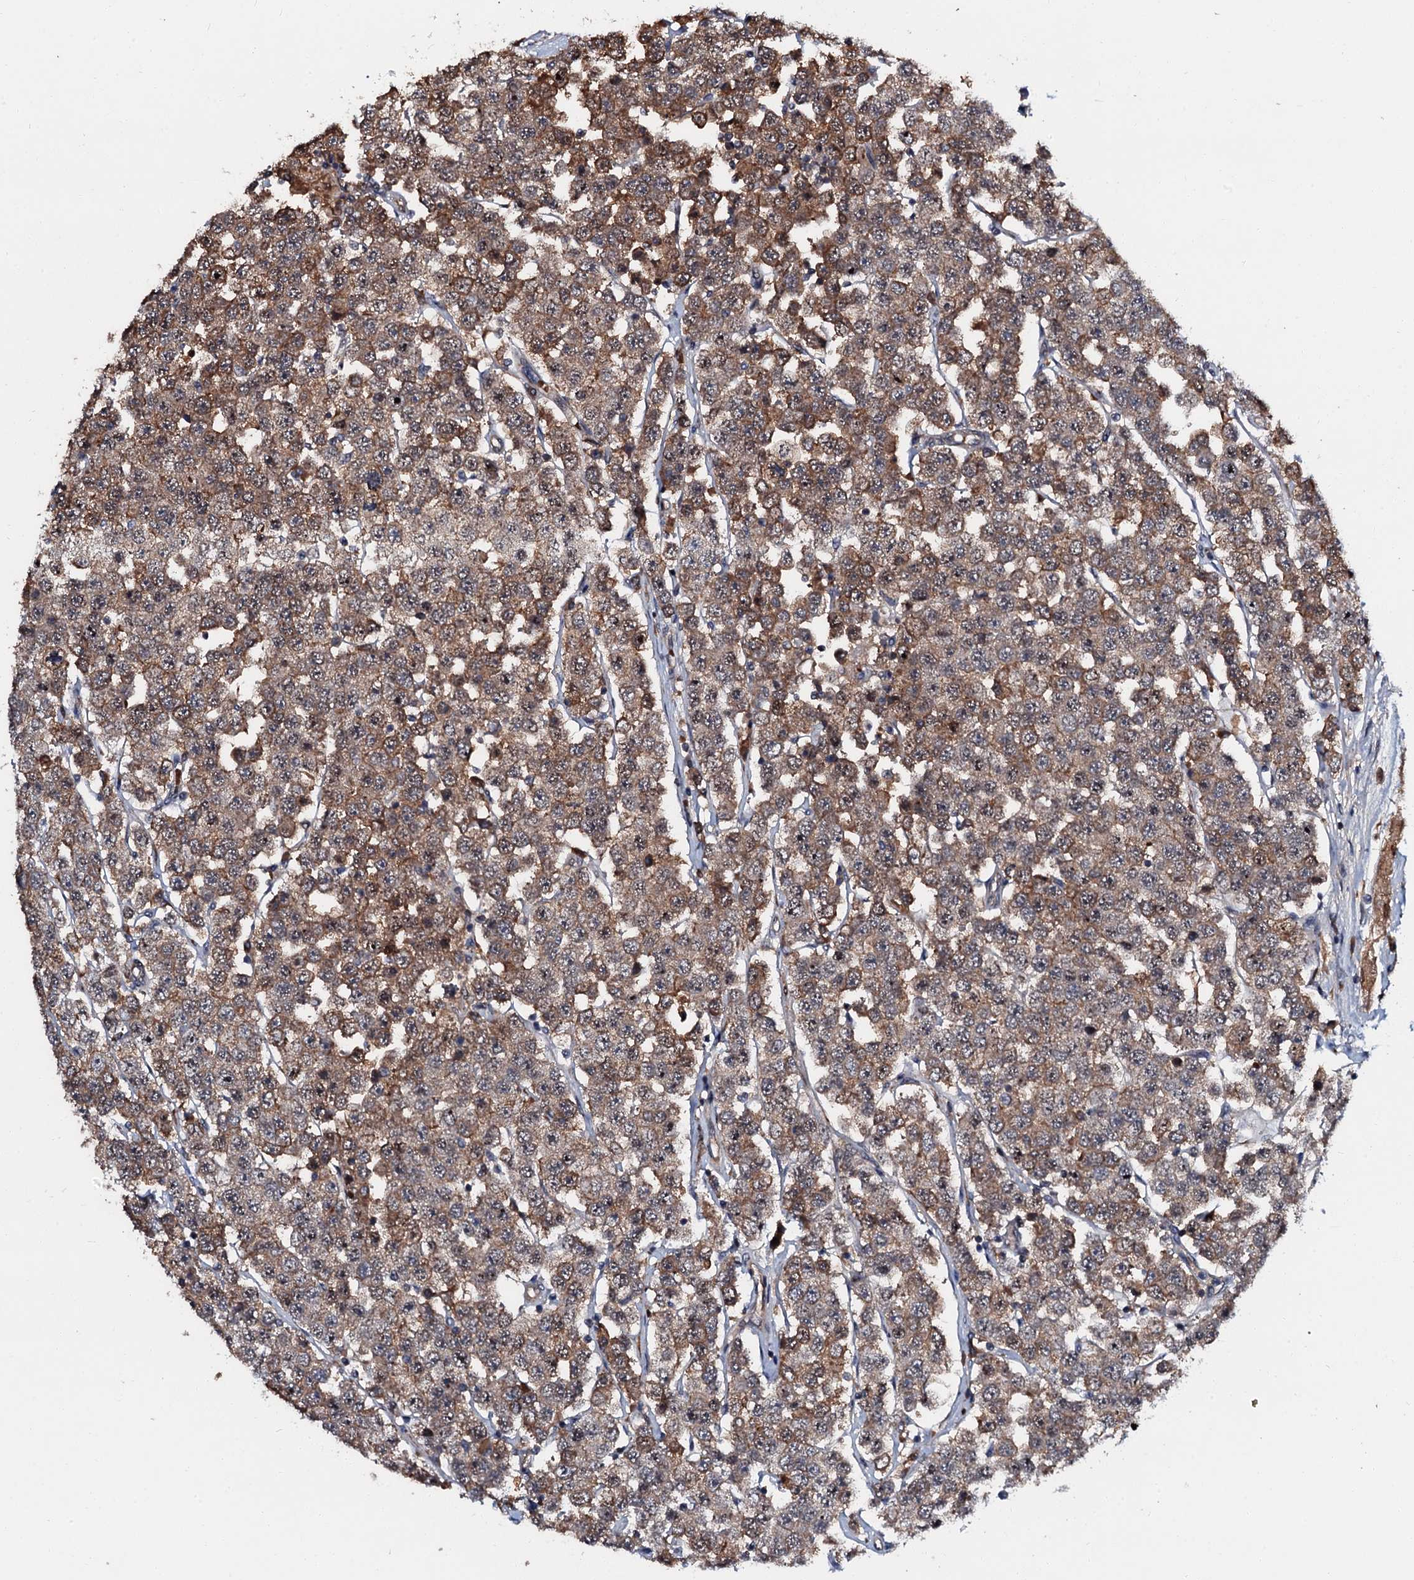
{"staining": {"intensity": "moderate", "quantity": "25%-75%", "location": "cytoplasmic/membranous"}, "tissue": "testis cancer", "cell_type": "Tumor cells", "image_type": "cancer", "snomed": [{"axis": "morphology", "description": "Seminoma, NOS"}, {"axis": "topography", "description": "Testis"}], "caption": "This micrograph shows immunohistochemistry (IHC) staining of testis cancer (seminoma), with medium moderate cytoplasmic/membranous staining in about 25%-75% of tumor cells.", "gene": "N4BP1", "patient": {"sex": "male", "age": 28}}